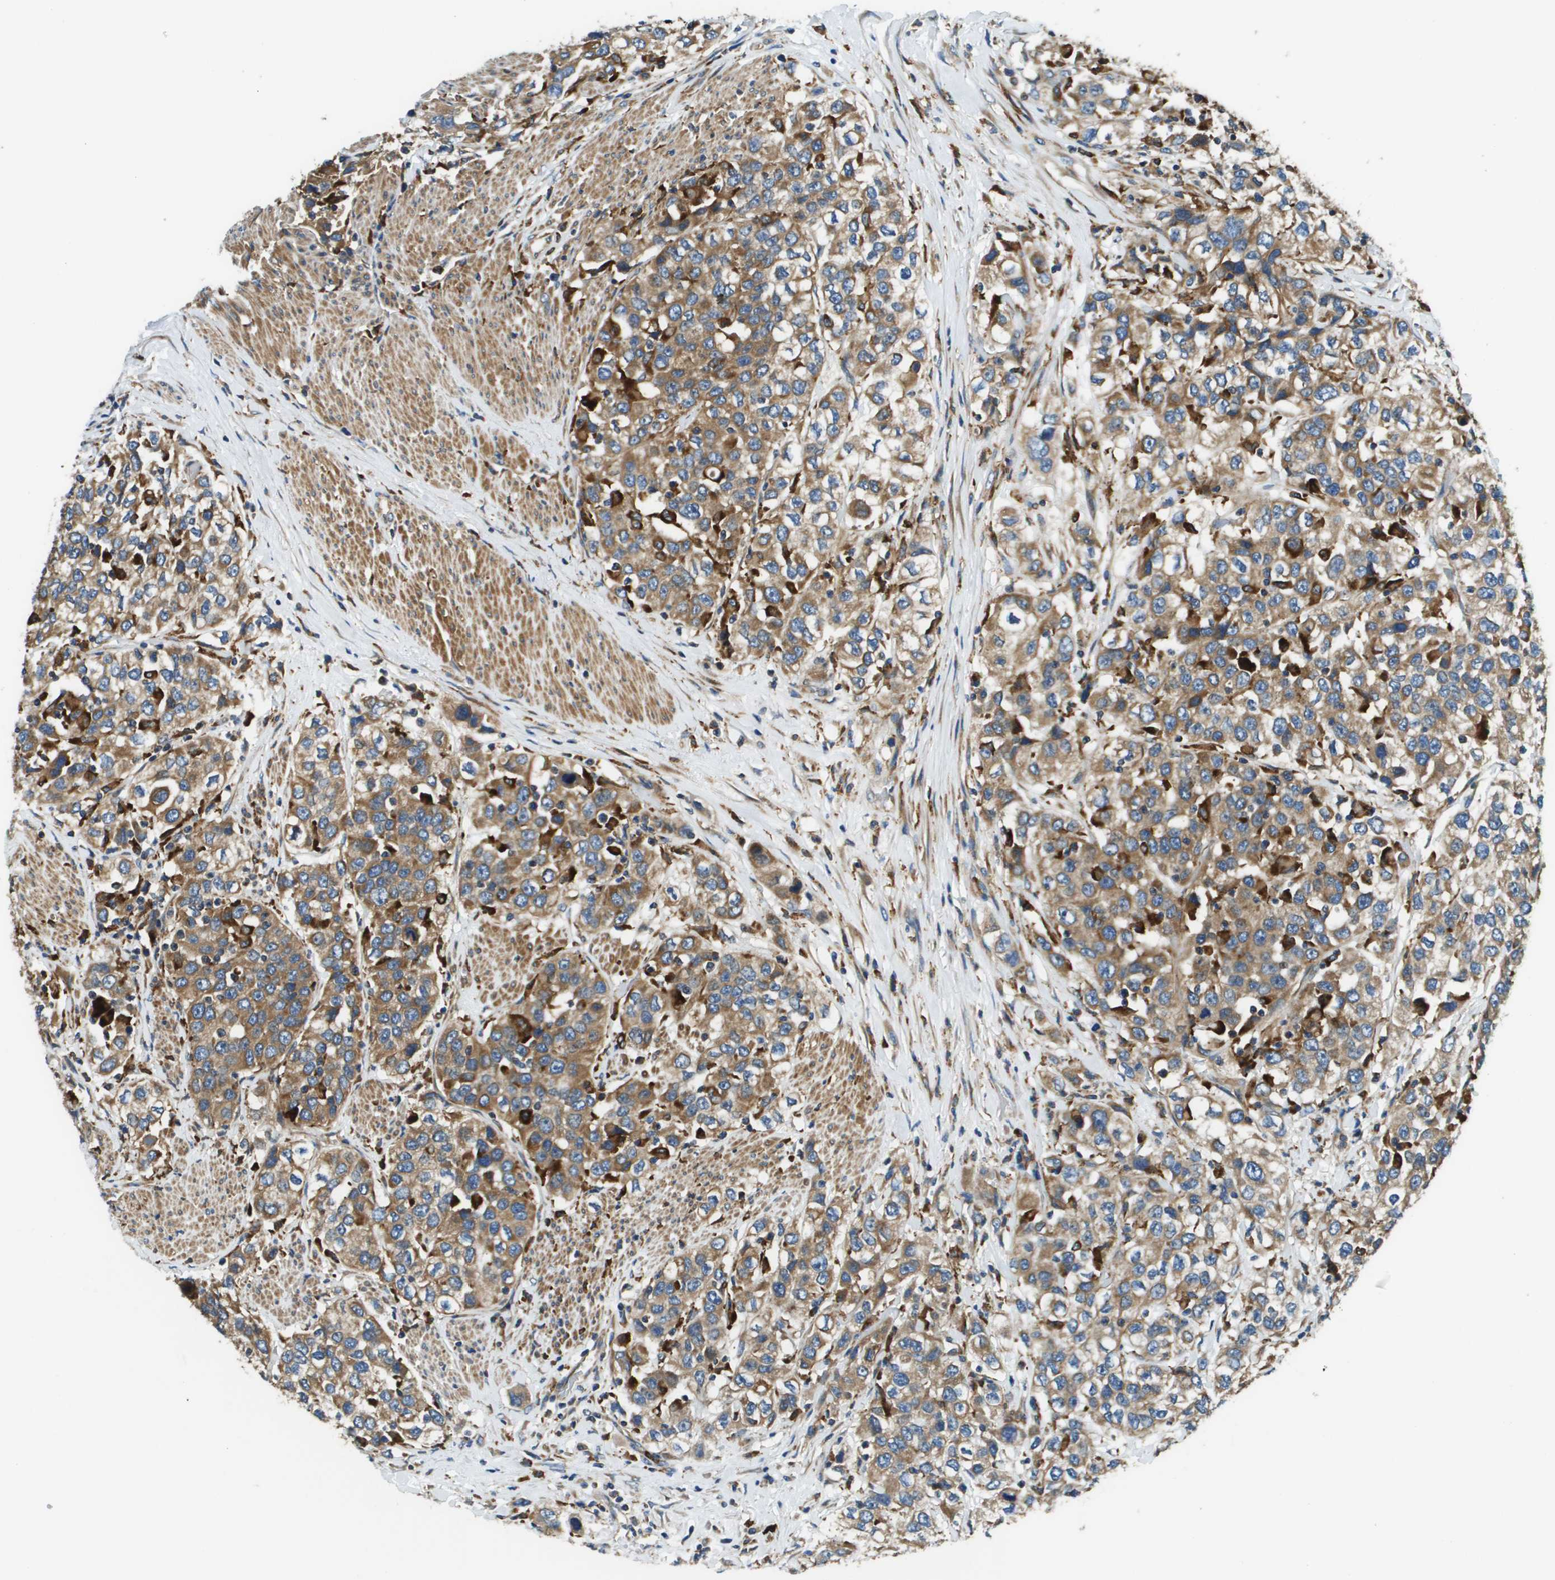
{"staining": {"intensity": "moderate", "quantity": ">75%", "location": "cytoplasmic/membranous"}, "tissue": "urothelial cancer", "cell_type": "Tumor cells", "image_type": "cancer", "snomed": [{"axis": "morphology", "description": "Urothelial carcinoma, High grade"}, {"axis": "topography", "description": "Urinary bladder"}], "caption": "Immunohistochemical staining of urothelial cancer shows medium levels of moderate cytoplasmic/membranous protein positivity in approximately >75% of tumor cells.", "gene": "CNPY3", "patient": {"sex": "female", "age": 80}}